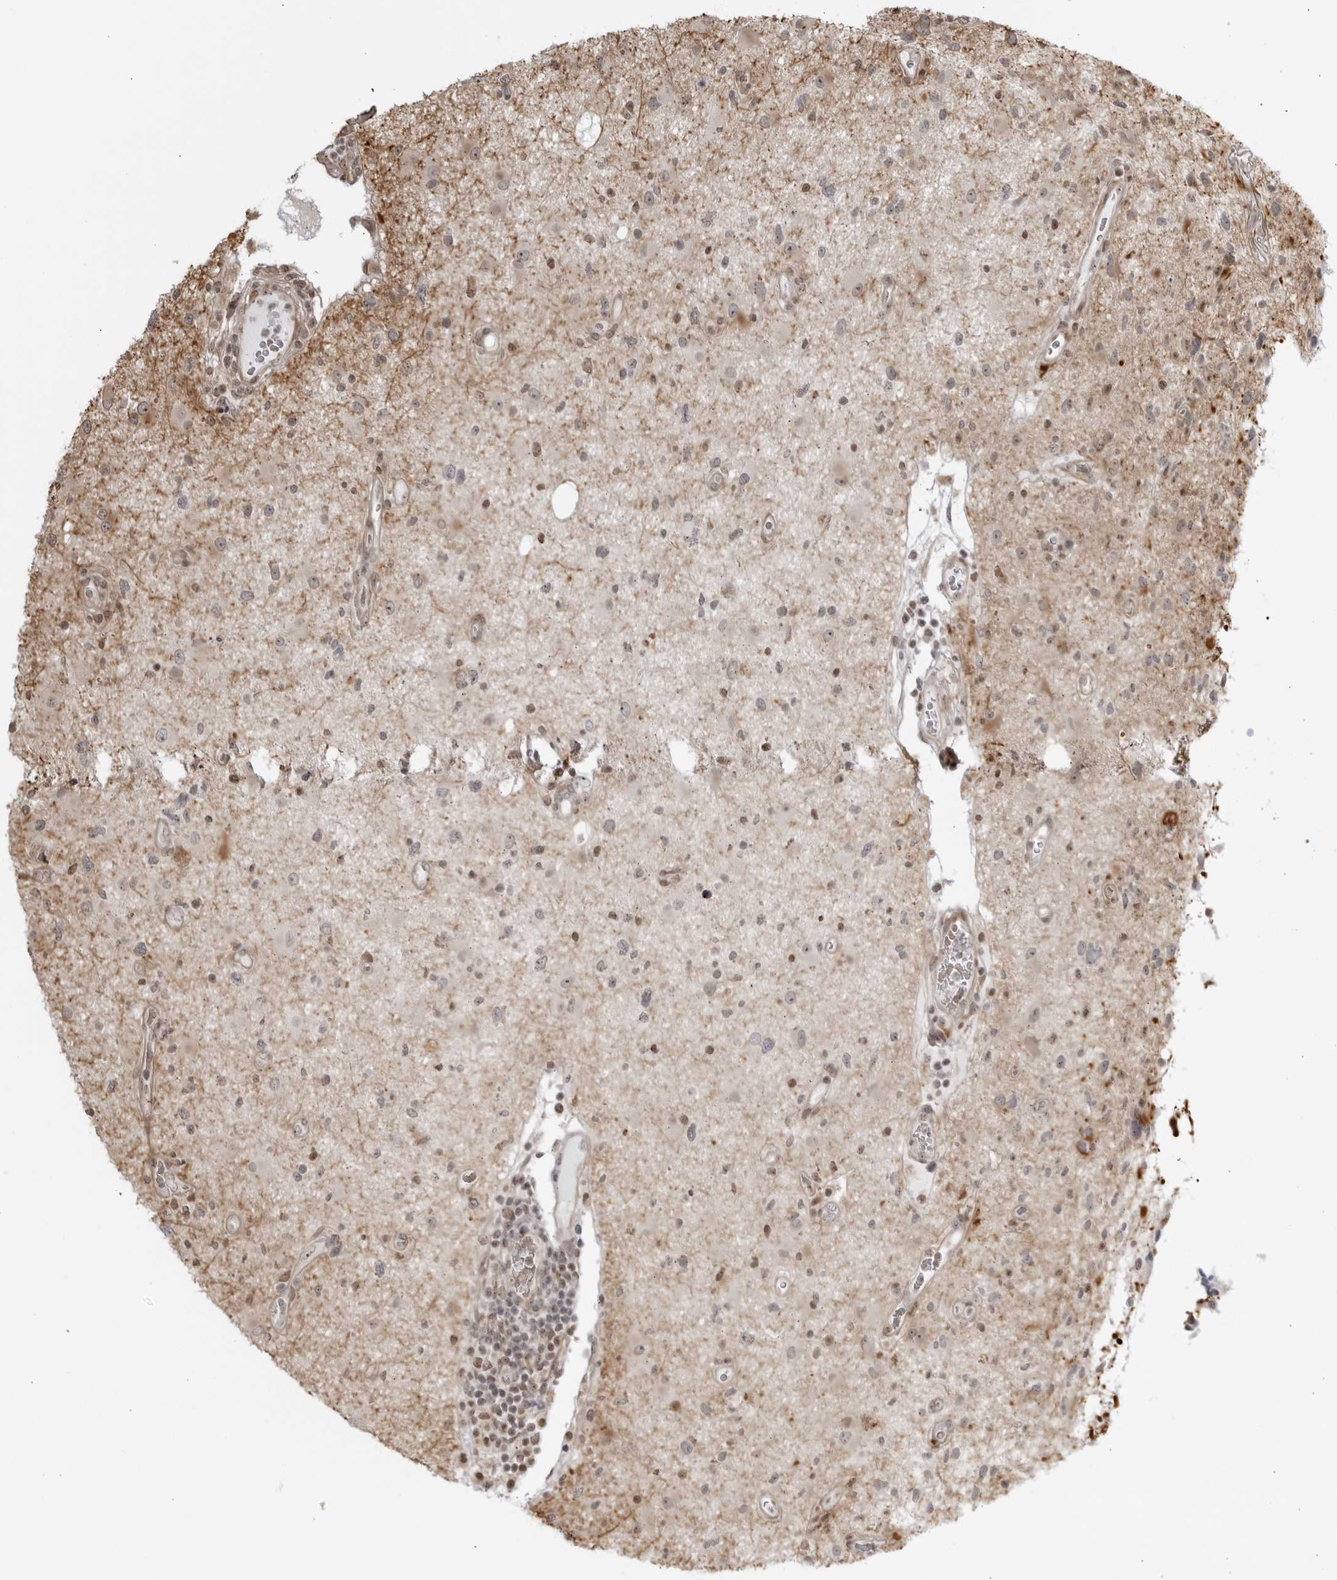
{"staining": {"intensity": "weak", "quantity": "<25%", "location": "nuclear"}, "tissue": "glioma", "cell_type": "Tumor cells", "image_type": "cancer", "snomed": [{"axis": "morphology", "description": "Glioma, malignant, High grade"}, {"axis": "topography", "description": "Brain"}], "caption": "The histopathology image reveals no significant positivity in tumor cells of glioma.", "gene": "TCF21", "patient": {"sex": "male", "age": 33}}